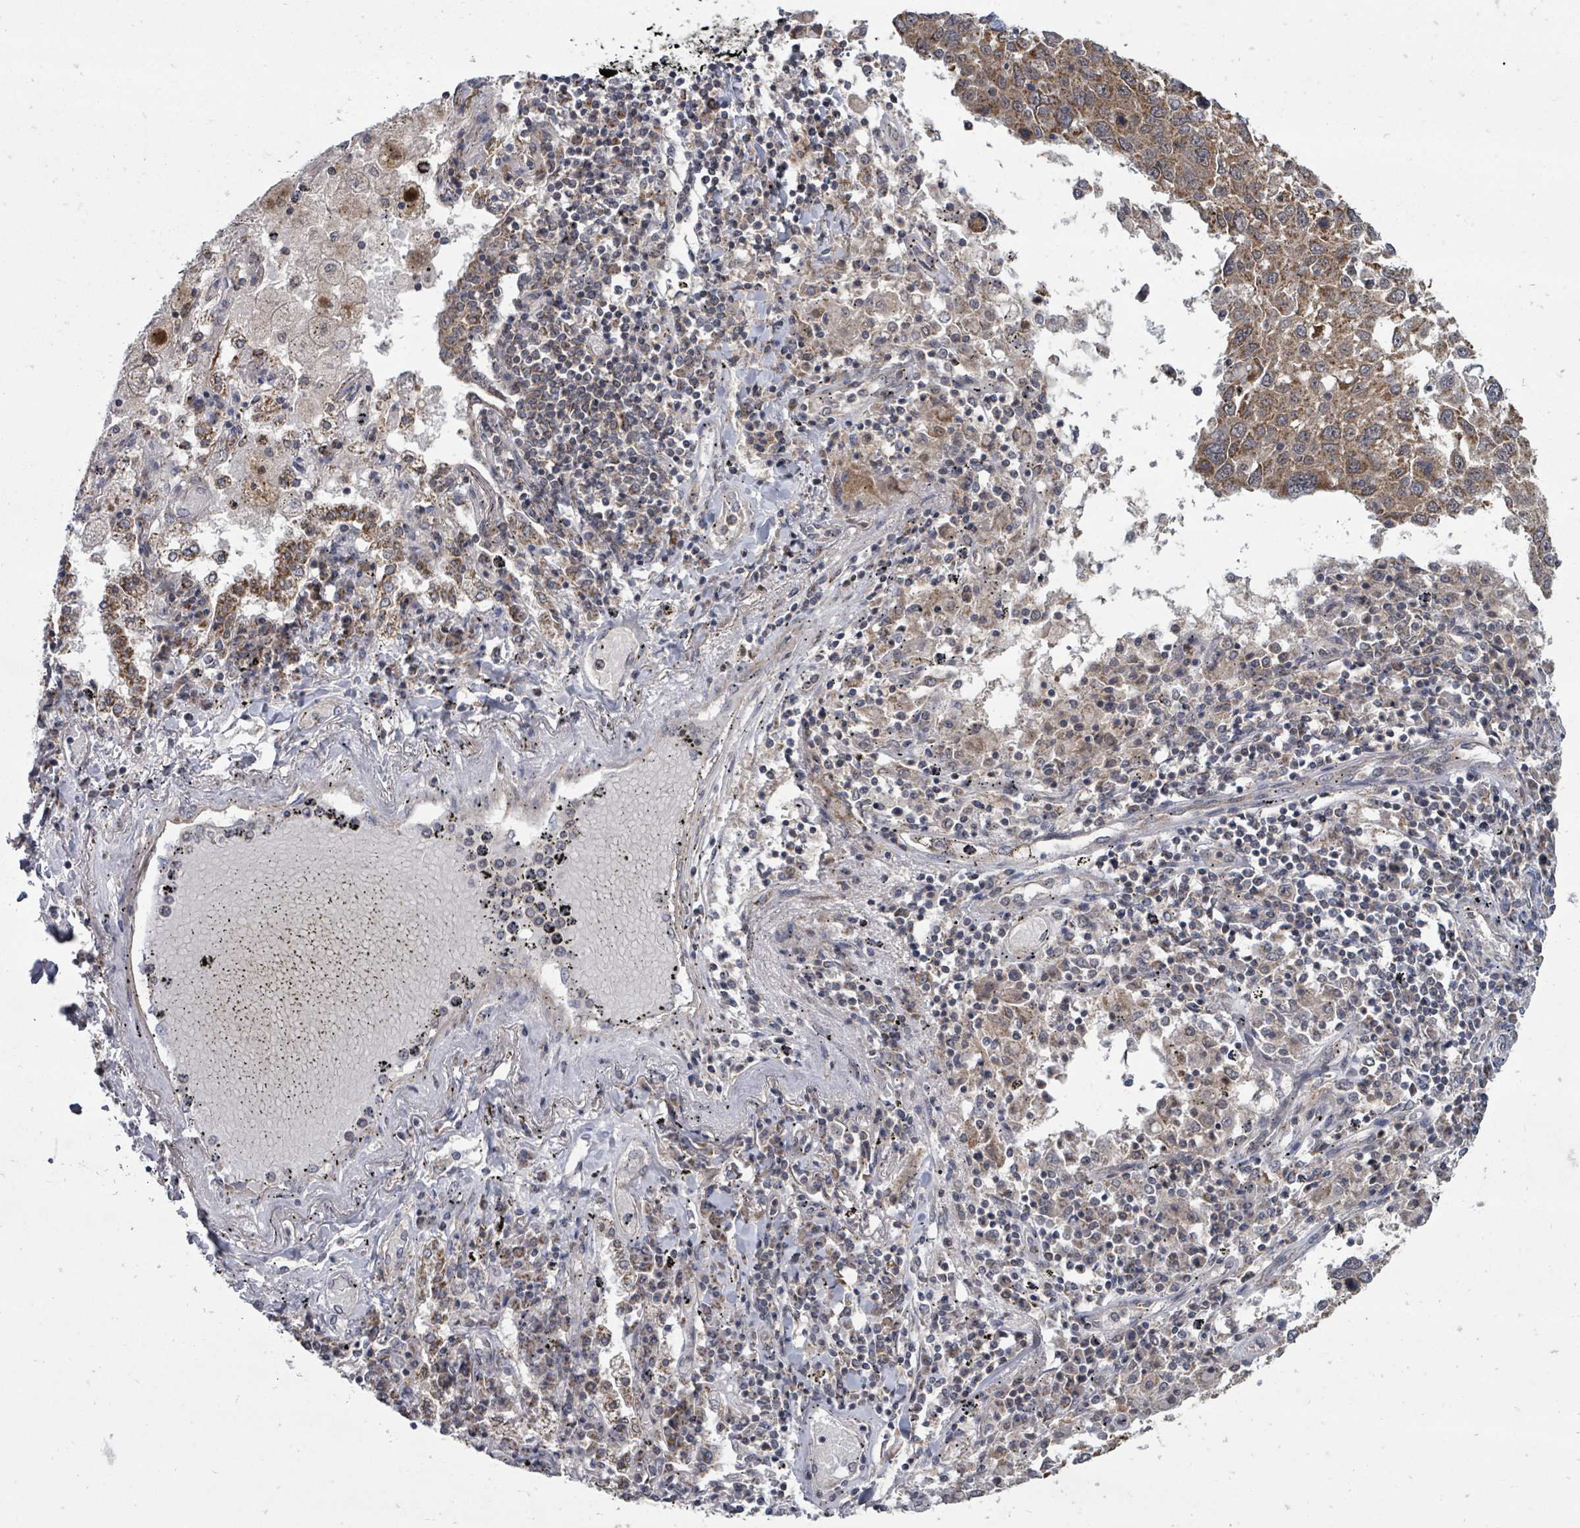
{"staining": {"intensity": "moderate", "quantity": ">75%", "location": "cytoplasmic/membranous"}, "tissue": "lung cancer", "cell_type": "Tumor cells", "image_type": "cancer", "snomed": [{"axis": "morphology", "description": "Squamous cell carcinoma, NOS"}, {"axis": "topography", "description": "Lung"}], "caption": "An image of lung cancer (squamous cell carcinoma) stained for a protein shows moderate cytoplasmic/membranous brown staining in tumor cells.", "gene": "MAGOHB", "patient": {"sex": "male", "age": 65}}